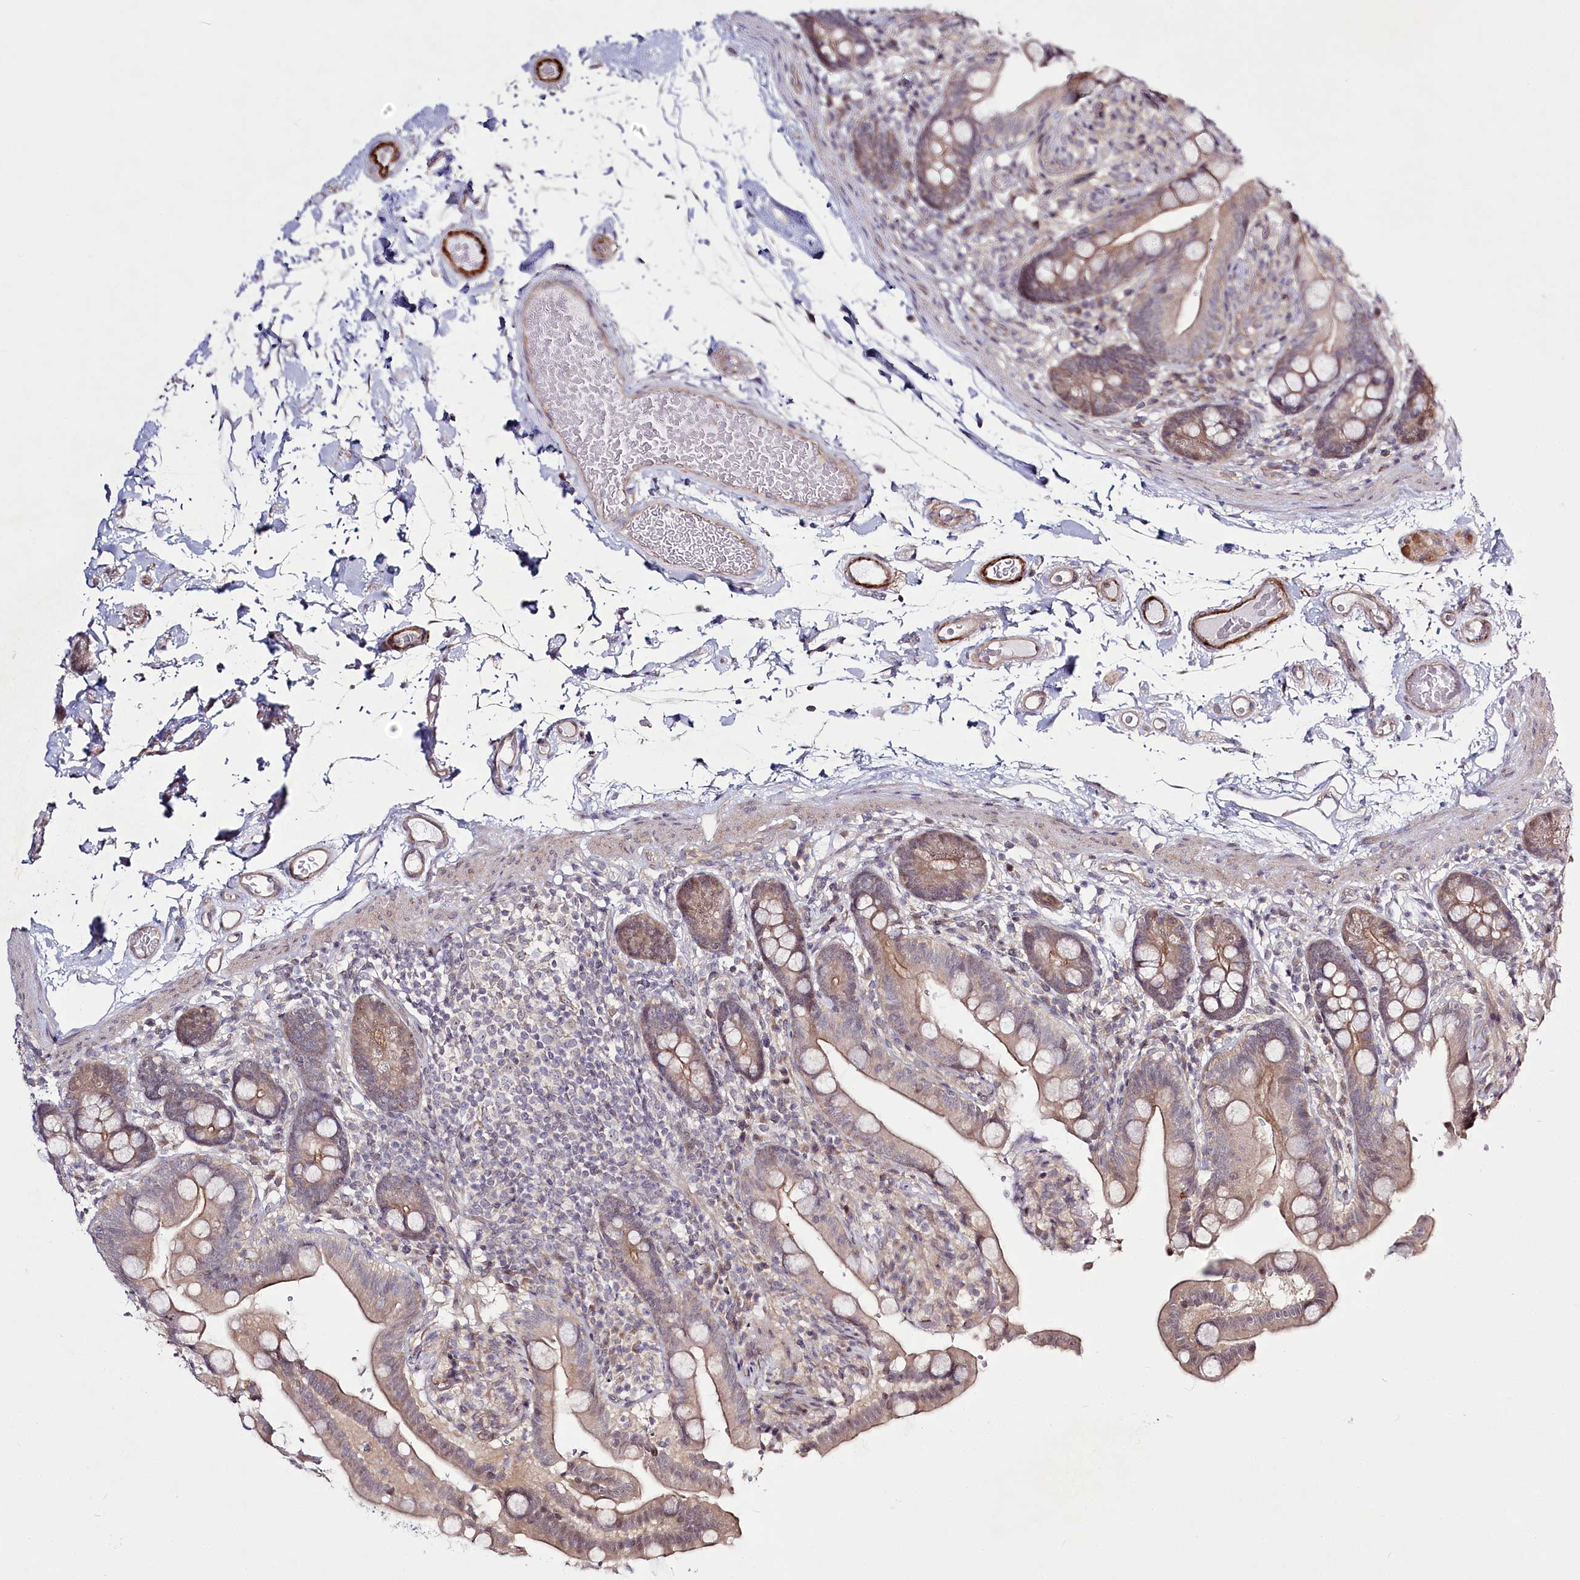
{"staining": {"intensity": "strong", "quantity": ">75%", "location": "cytoplasmic/membranous"}, "tissue": "colon", "cell_type": "Endothelial cells", "image_type": "normal", "snomed": [{"axis": "morphology", "description": "Normal tissue, NOS"}, {"axis": "topography", "description": "Smooth muscle"}, {"axis": "topography", "description": "Colon"}], "caption": "Strong cytoplasmic/membranous protein positivity is seen in approximately >75% of endothelial cells in colon.", "gene": "SPINK13", "patient": {"sex": "male", "age": 73}}